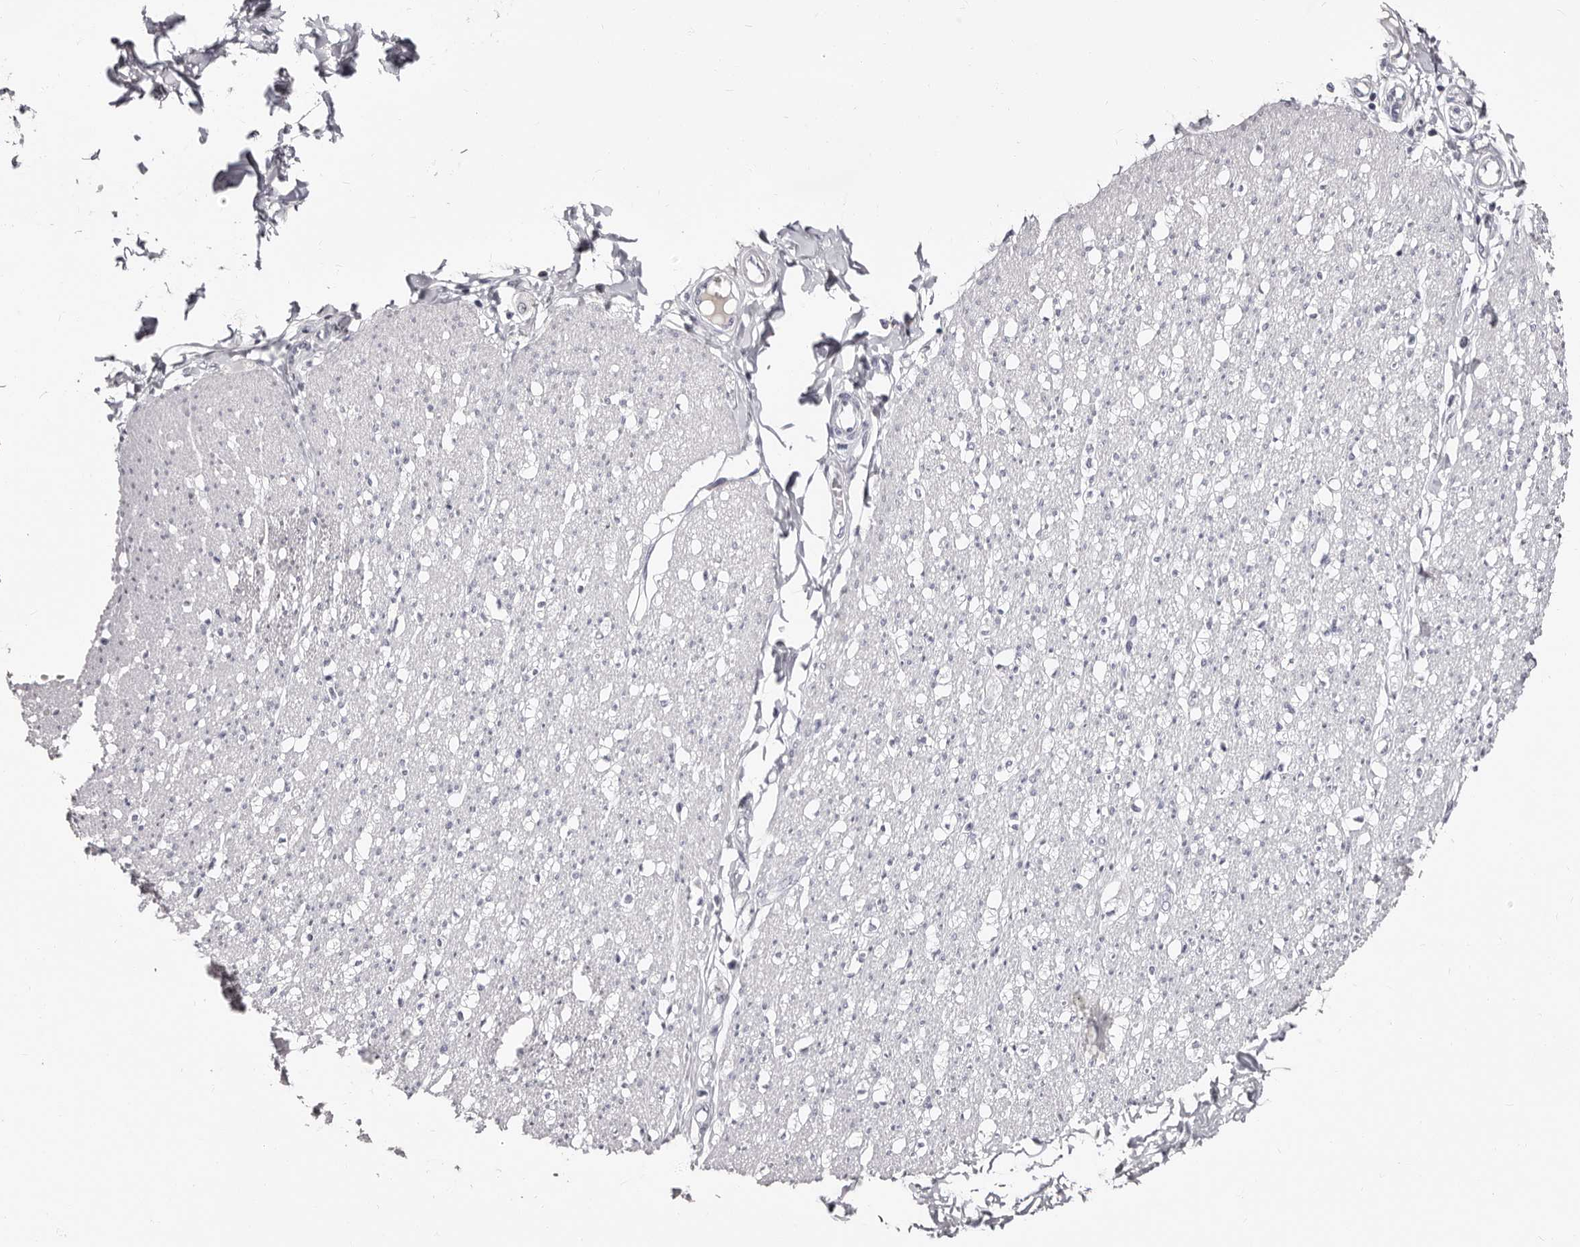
{"staining": {"intensity": "negative", "quantity": "none", "location": "none"}, "tissue": "smooth muscle", "cell_type": "Smooth muscle cells", "image_type": "normal", "snomed": [{"axis": "morphology", "description": "Normal tissue, NOS"}, {"axis": "morphology", "description": "Adenocarcinoma, NOS"}, {"axis": "topography", "description": "Colon"}, {"axis": "topography", "description": "Peripheral nerve tissue"}], "caption": "This is a image of IHC staining of benign smooth muscle, which shows no positivity in smooth muscle cells.", "gene": "TBC1D22B", "patient": {"sex": "male", "age": 14}}